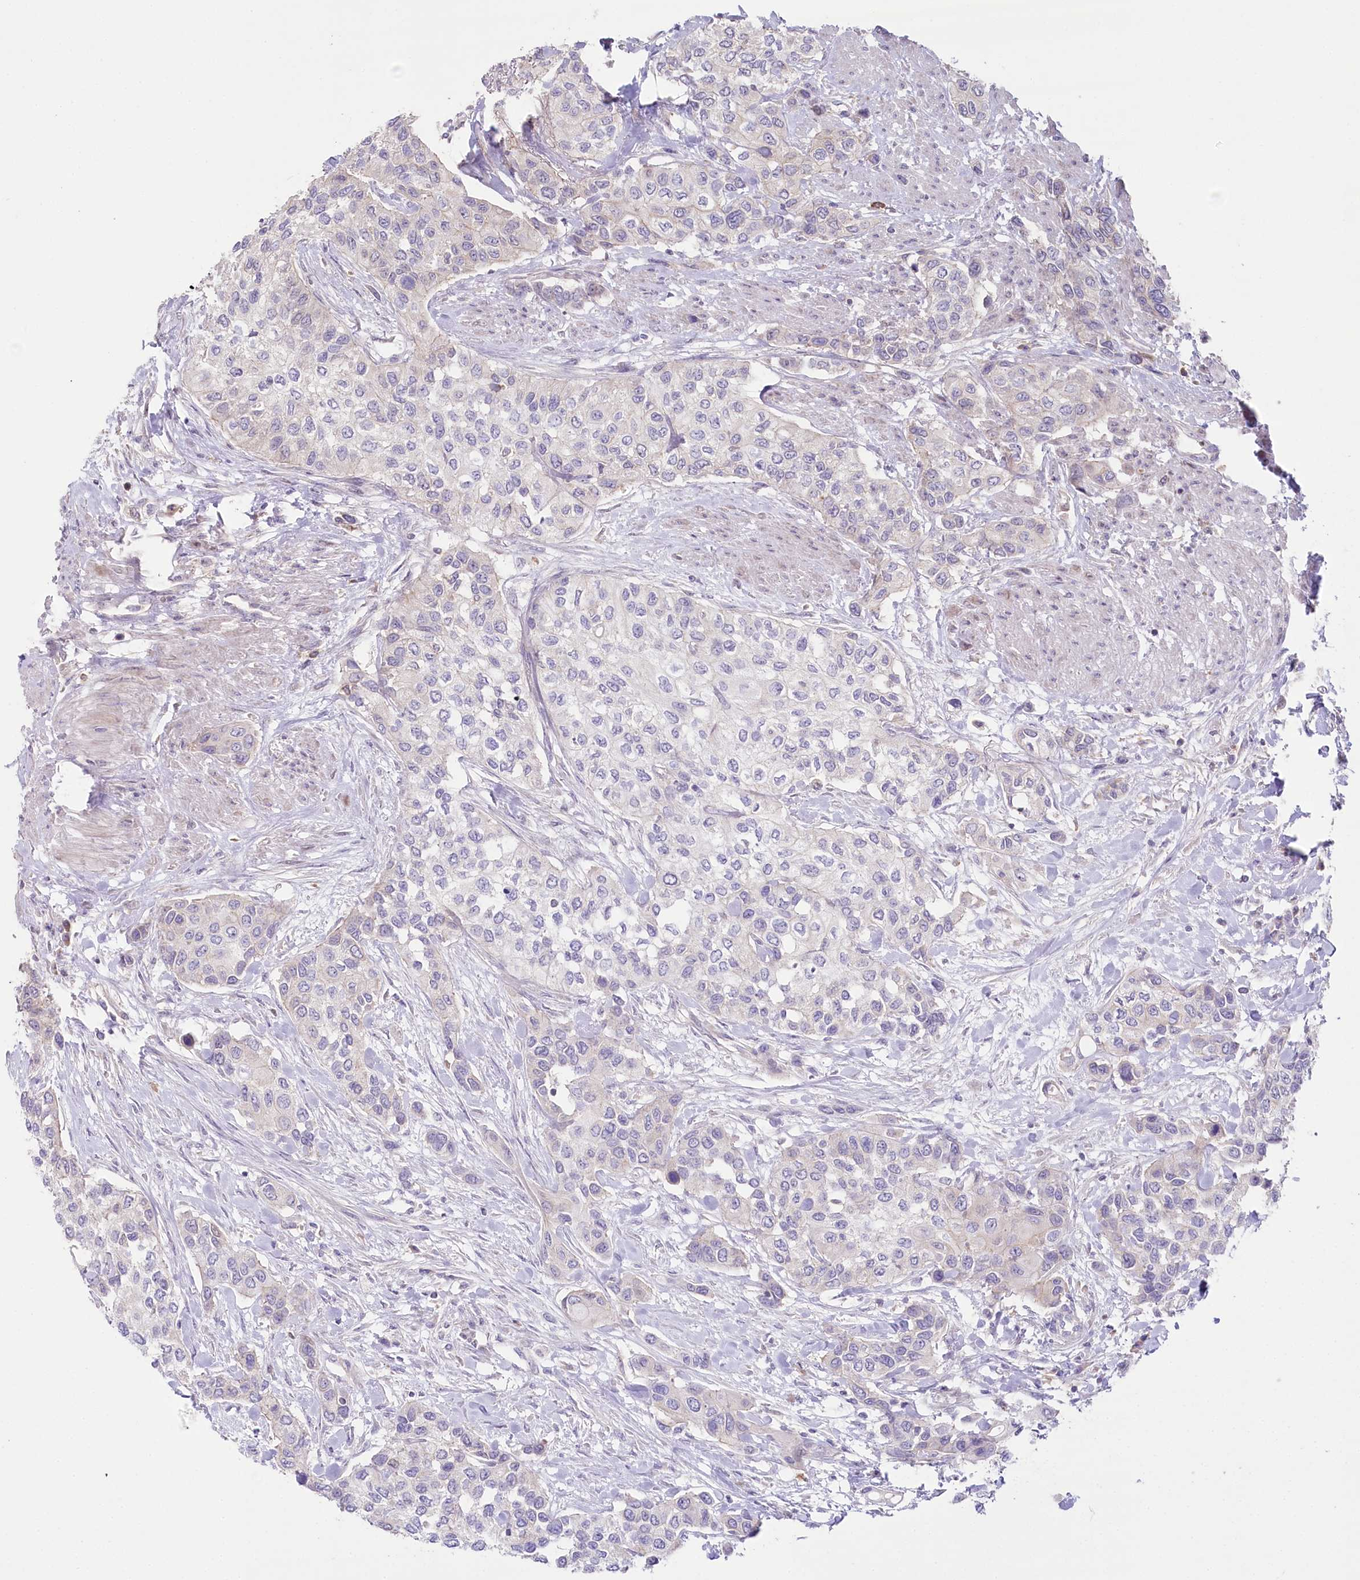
{"staining": {"intensity": "negative", "quantity": "none", "location": "none"}, "tissue": "urothelial cancer", "cell_type": "Tumor cells", "image_type": "cancer", "snomed": [{"axis": "morphology", "description": "Normal tissue, NOS"}, {"axis": "morphology", "description": "Urothelial carcinoma, High grade"}, {"axis": "topography", "description": "Vascular tissue"}, {"axis": "topography", "description": "Urinary bladder"}], "caption": "A high-resolution micrograph shows immunohistochemistry (IHC) staining of urothelial carcinoma (high-grade), which demonstrates no significant expression in tumor cells.", "gene": "SLC6A11", "patient": {"sex": "female", "age": 56}}